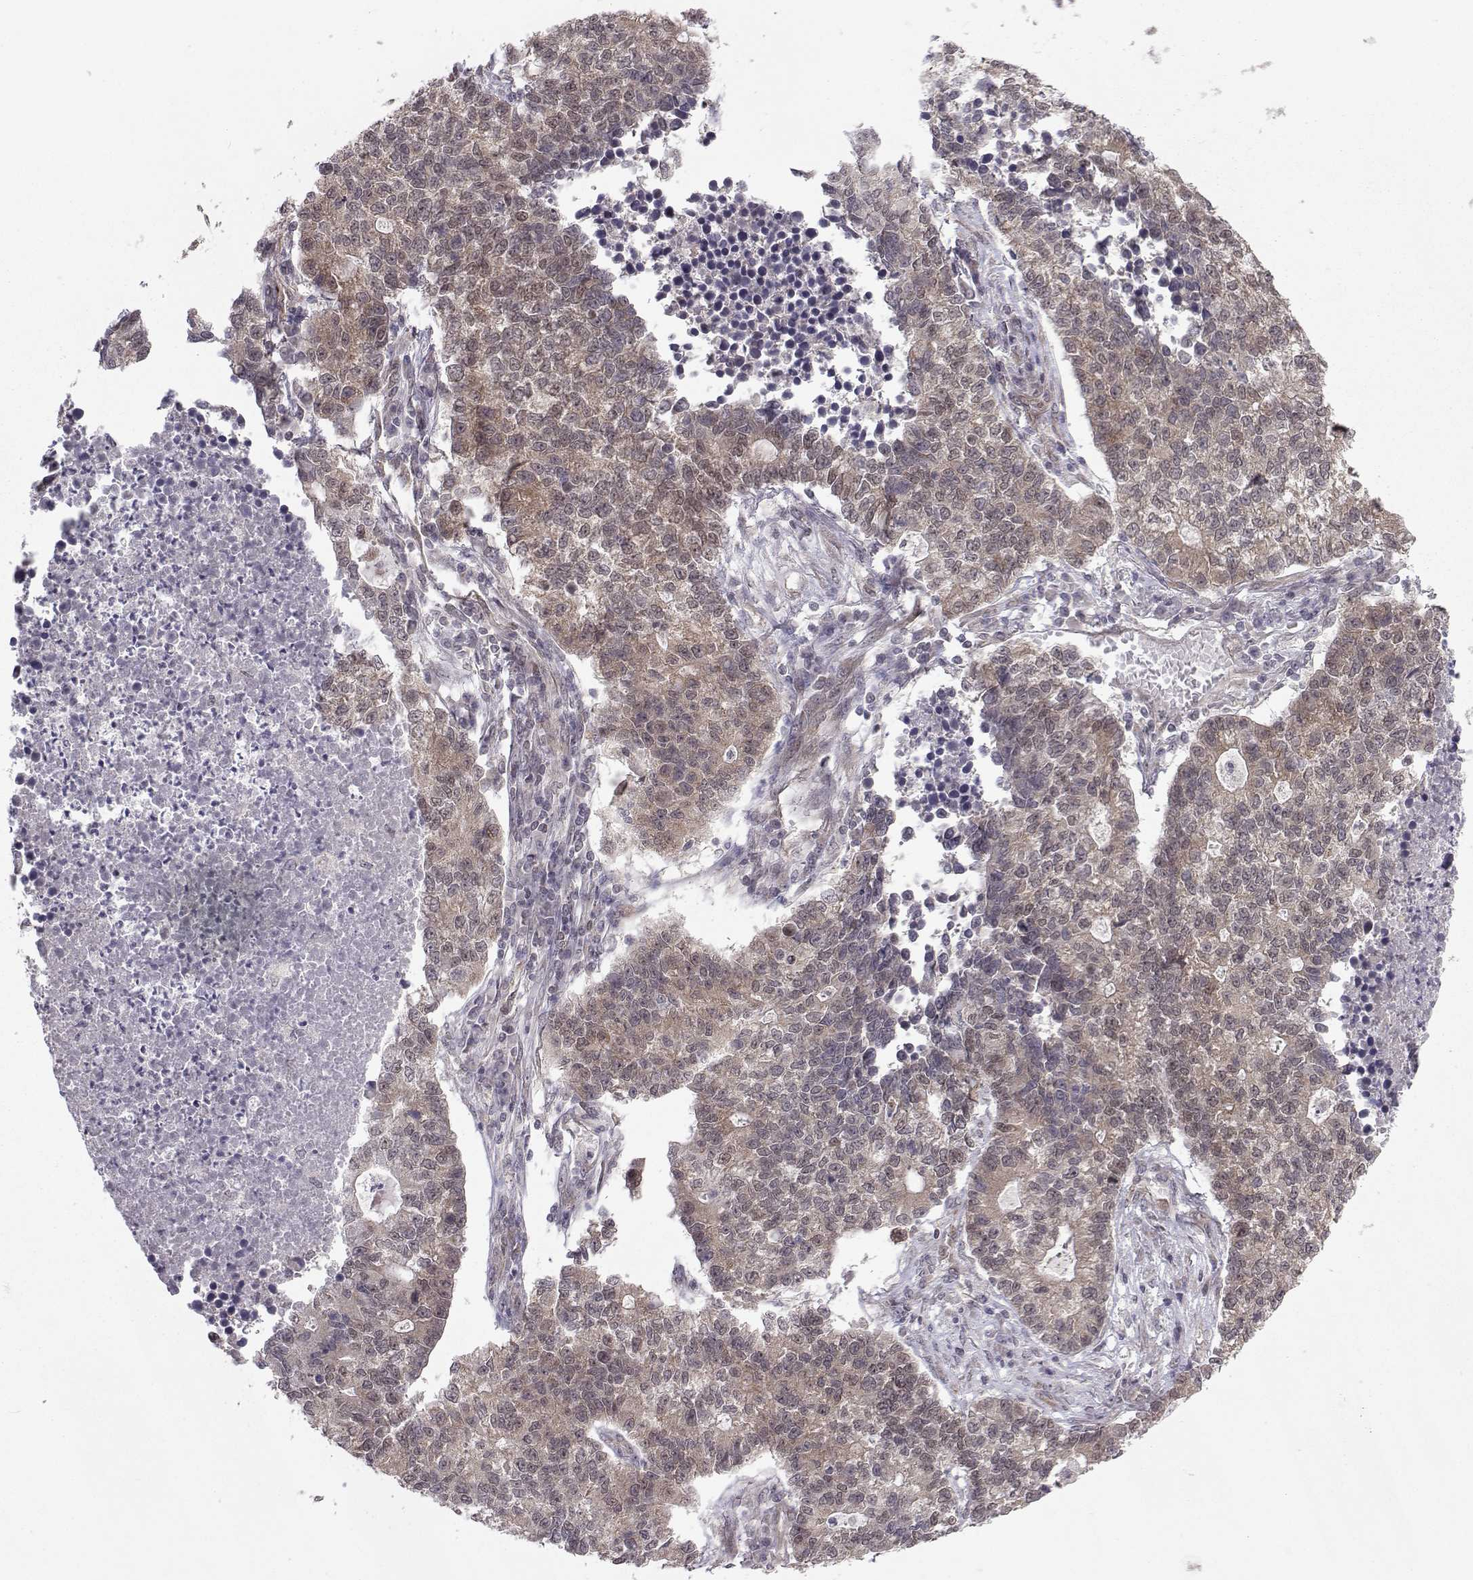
{"staining": {"intensity": "moderate", "quantity": ">75%", "location": "cytoplasmic/membranous"}, "tissue": "lung cancer", "cell_type": "Tumor cells", "image_type": "cancer", "snomed": [{"axis": "morphology", "description": "Adenocarcinoma, NOS"}, {"axis": "topography", "description": "Lung"}], "caption": "The micrograph displays a brown stain indicating the presence of a protein in the cytoplasmic/membranous of tumor cells in lung cancer (adenocarcinoma). (DAB = brown stain, brightfield microscopy at high magnification).", "gene": "PKN2", "patient": {"sex": "male", "age": 57}}